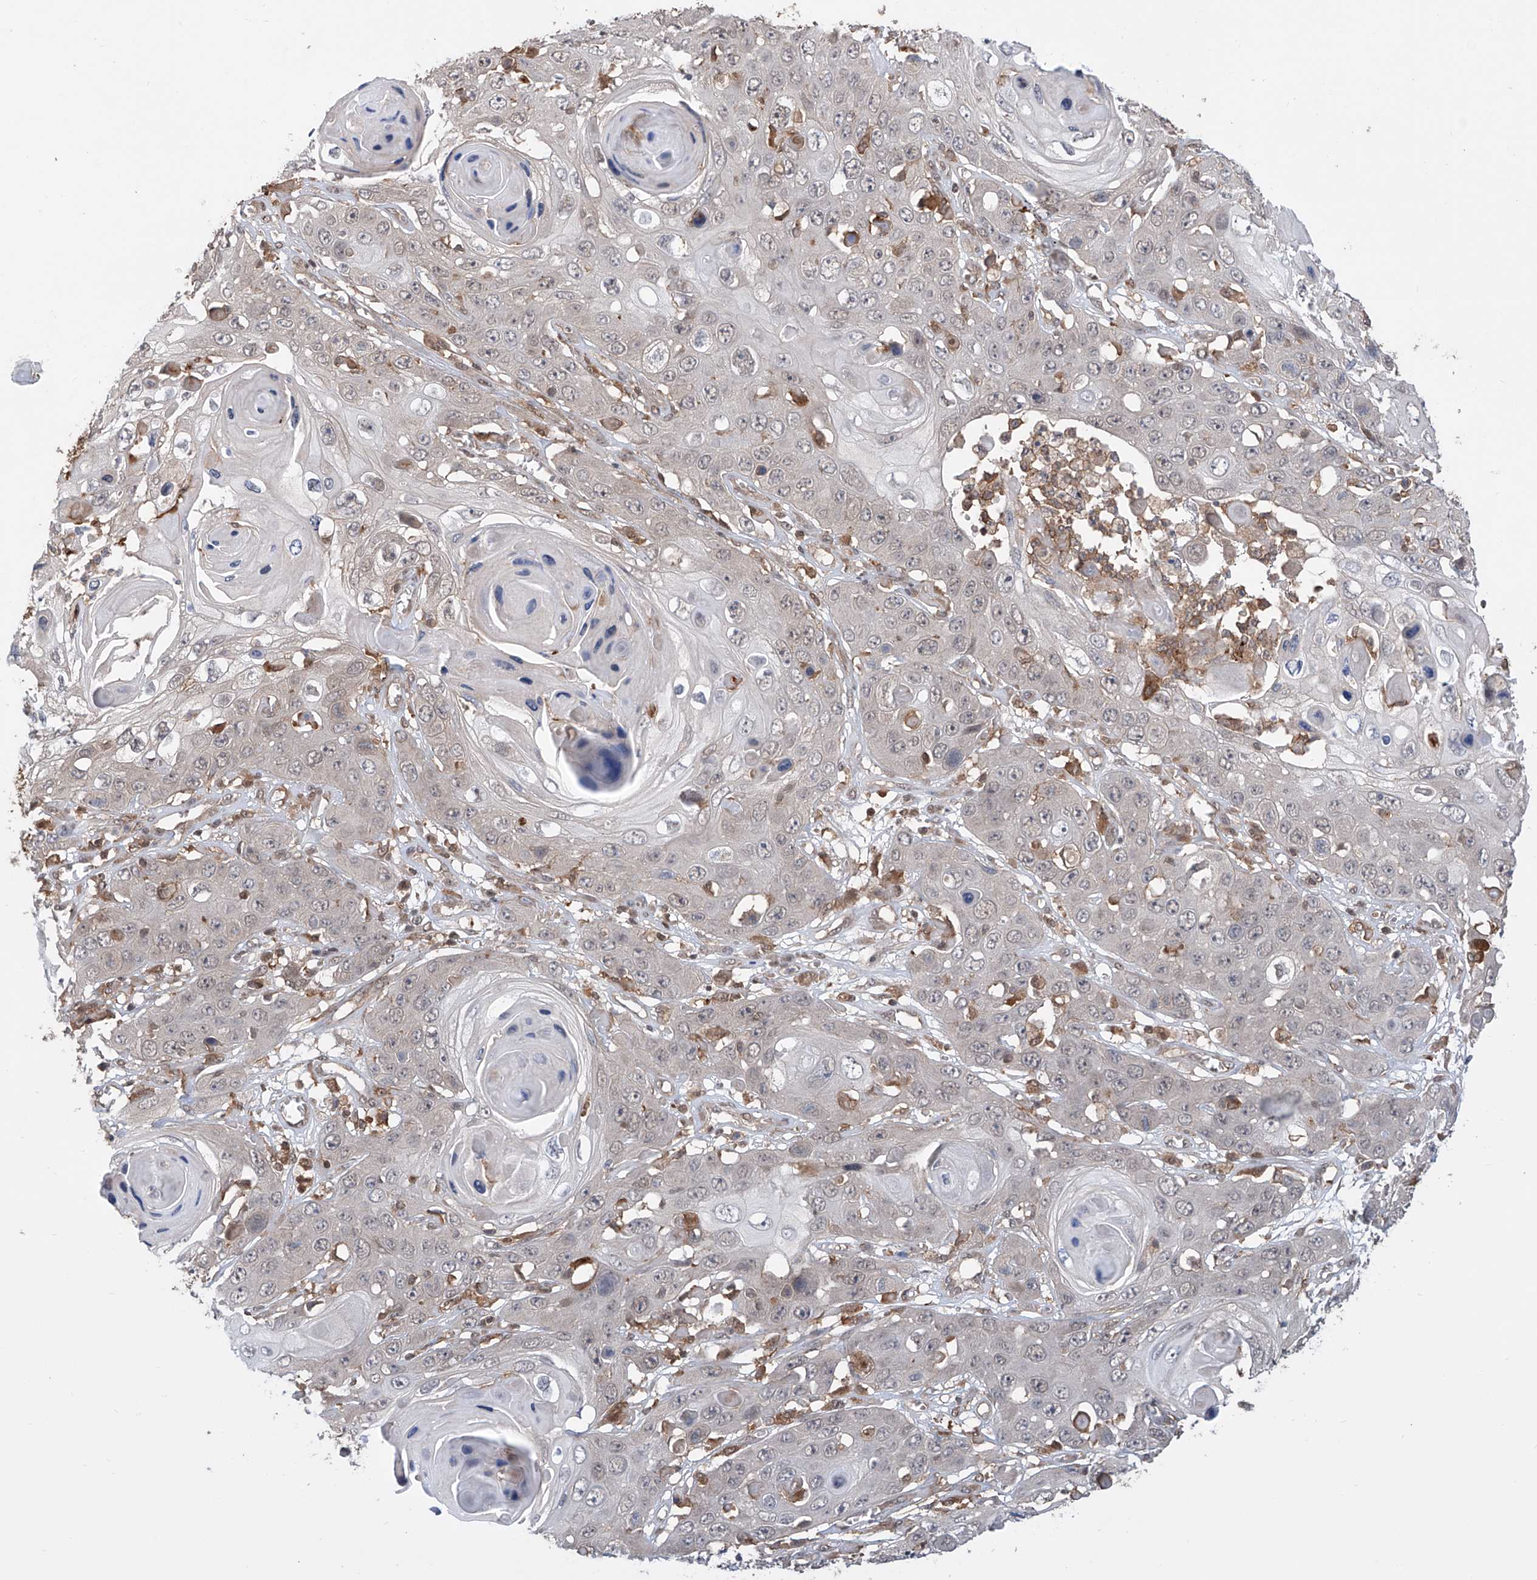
{"staining": {"intensity": "negative", "quantity": "none", "location": "none"}, "tissue": "skin cancer", "cell_type": "Tumor cells", "image_type": "cancer", "snomed": [{"axis": "morphology", "description": "Squamous cell carcinoma, NOS"}, {"axis": "topography", "description": "Skin"}], "caption": "Tumor cells are negative for protein expression in human skin cancer (squamous cell carcinoma).", "gene": "HOXC8", "patient": {"sex": "male", "age": 55}}